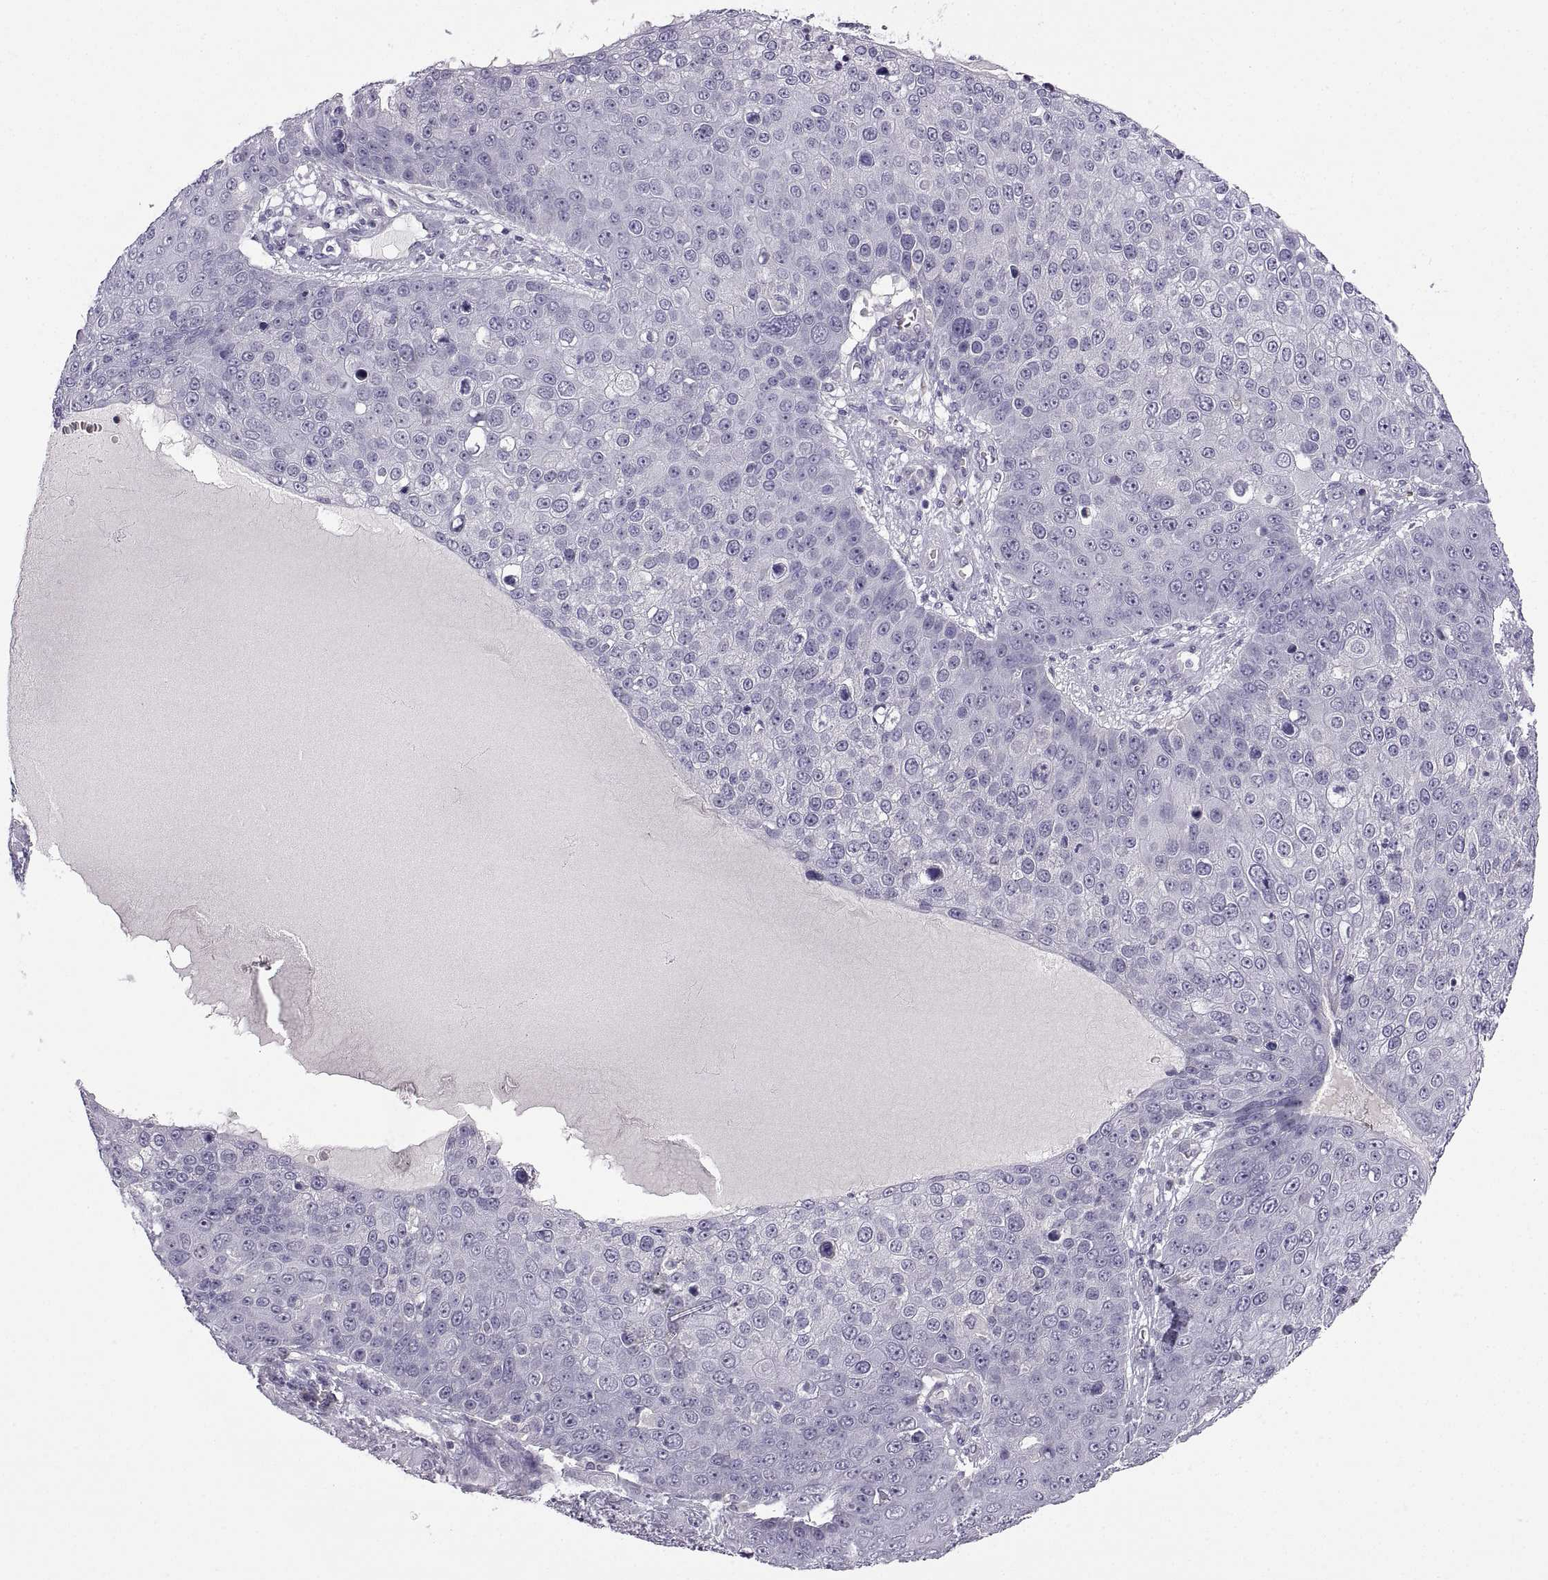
{"staining": {"intensity": "negative", "quantity": "none", "location": "none"}, "tissue": "skin cancer", "cell_type": "Tumor cells", "image_type": "cancer", "snomed": [{"axis": "morphology", "description": "Squamous cell carcinoma, NOS"}, {"axis": "topography", "description": "Skin"}], "caption": "Immunohistochemistry (IHC) micrograph of neoplastic tissue: human skin cancer stained with DAB displays no significant protein staining in tumor cells. Brightfield microscopy of immunohistochemistry stained with DAB (3,3'-diaminobenzidine) (brown) and hematoxylin (blue), captured at high magnification.", "gene": "MEIOC", "patient": {"sex": "male", "age": 71}}